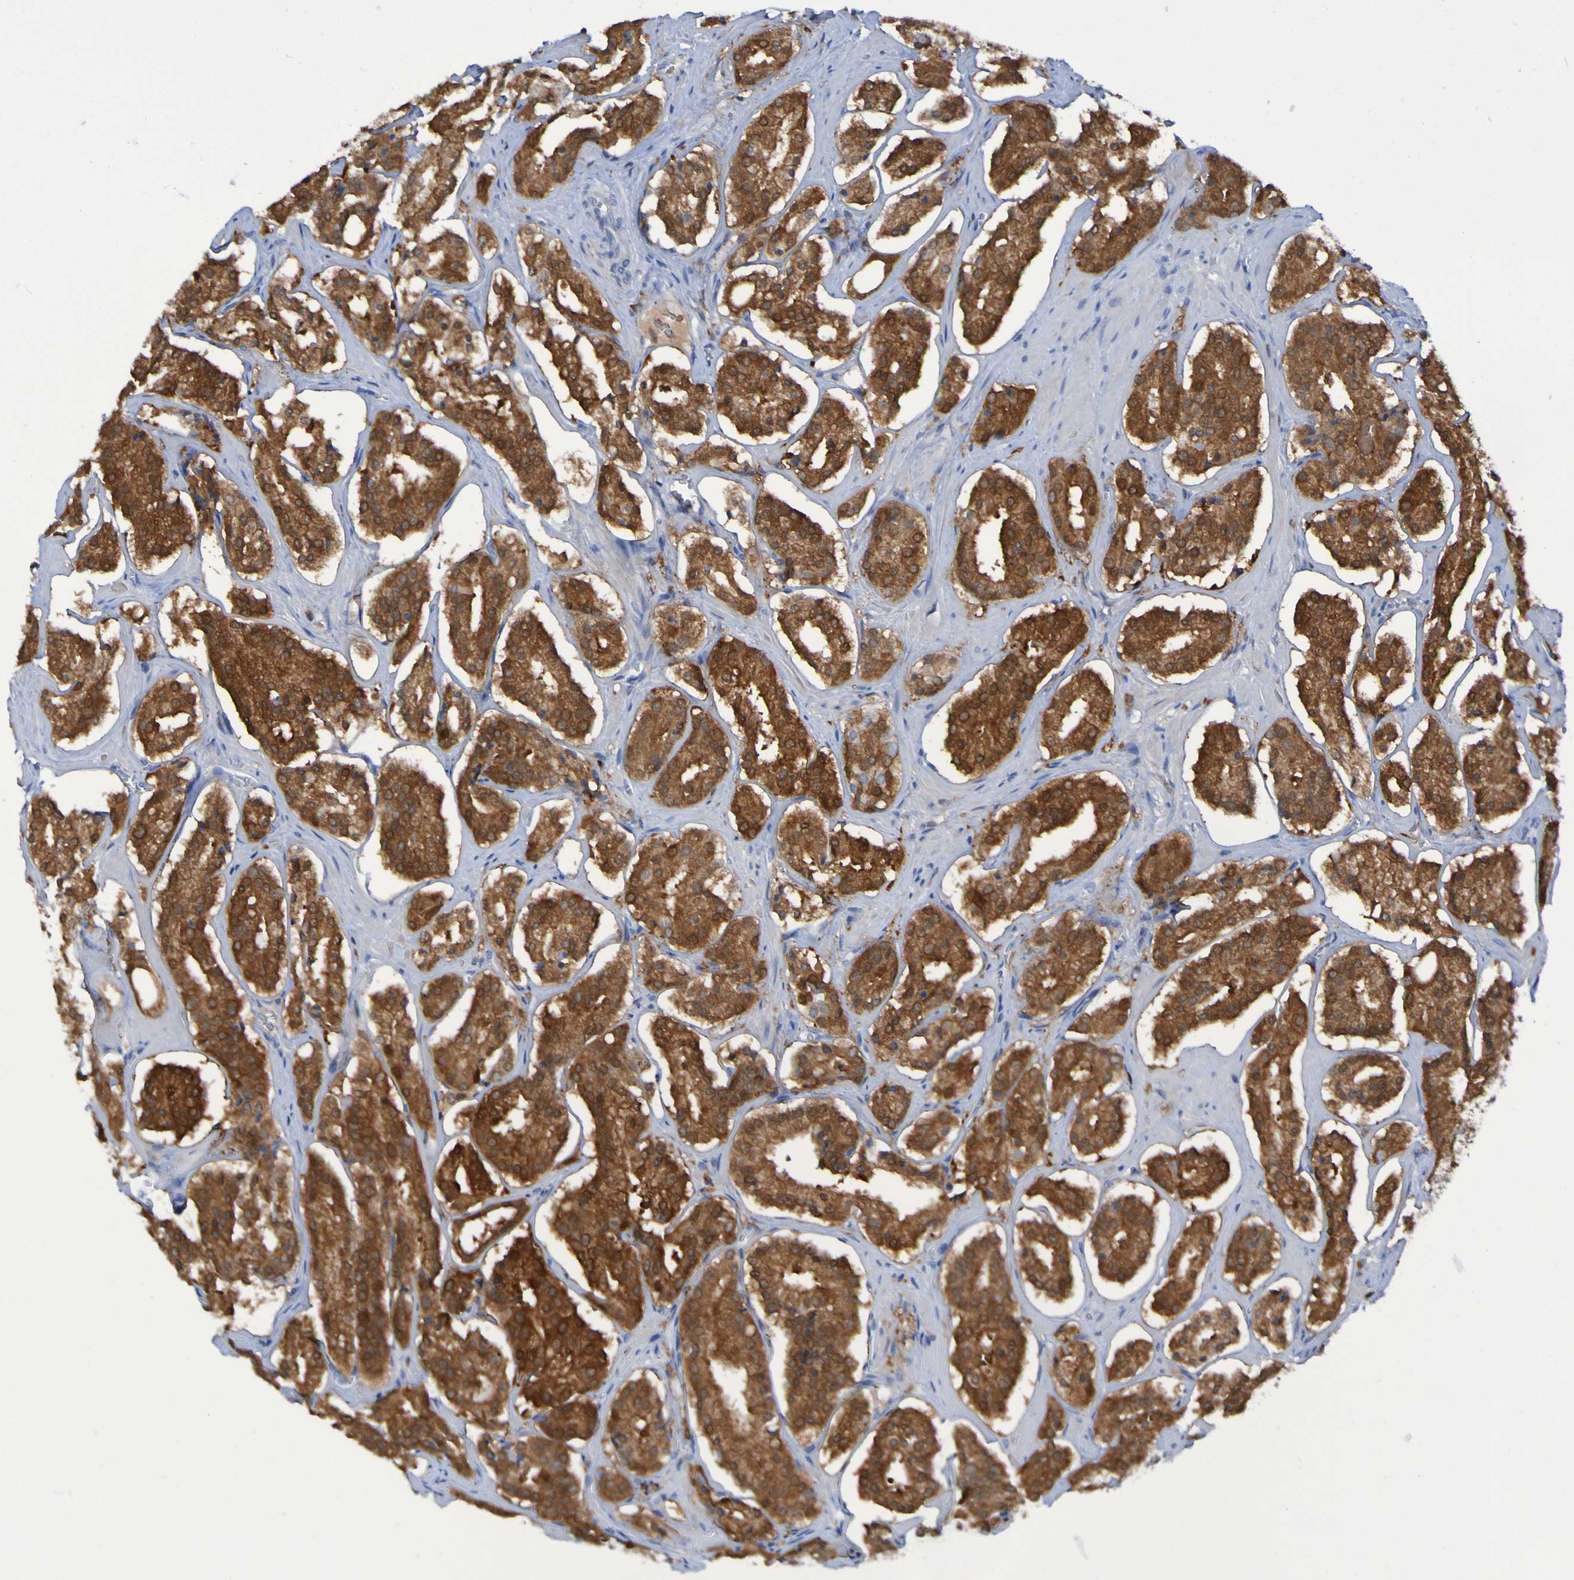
{"staining": {"intensity": "moderate", "quantity": ">75%", "location": "cytoplasmic/membranous"}, "tissue": "prostate cancer", "cell_type": "Tumor cells", "image_type": "cancer", "snomed": [{"axis": "morphology", "description": "Adenocarcinoma, High grade"}, {"axis": "topography", "description": "Prostate"}], "caption": "Prostate cancer stained for a protein displays moderate cytoplasmic/membranous positivity in tumor cells.", "gene": "MPPE1", "patient": {"sex": "male", "age": 60}}